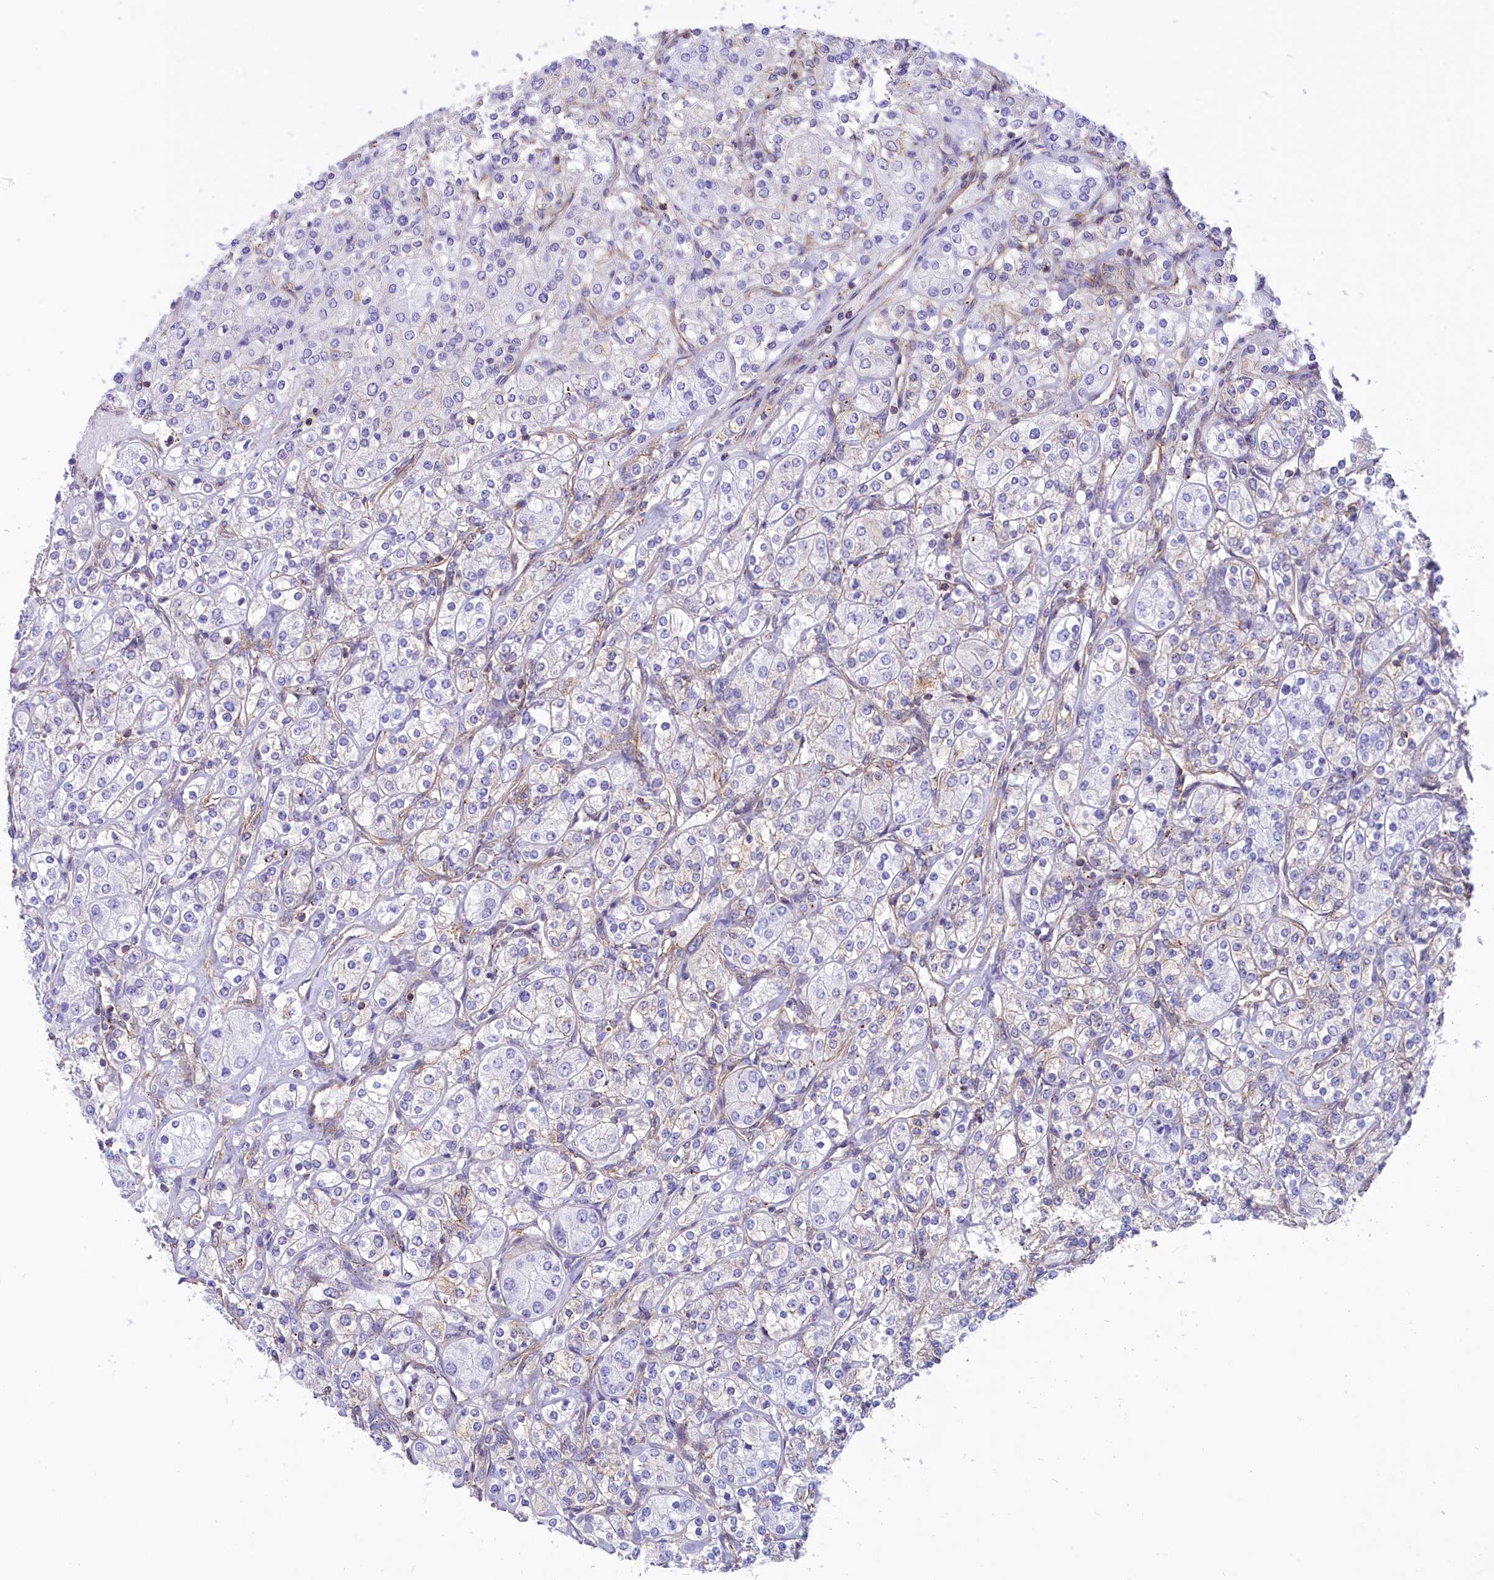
{"staining": {"intensity": "negative", "quantity": "none", "location": "none"}, "tissue": "renal cancer", "cell_type": "Tumor cells", "image_type": "cancer", "snomed": [{"axis": "morphology", "description": "Adenocarcinoma, NOS"}, {"axis": "topography", "description": "Kidney"}], "caption": "There is no significant staining in tumor cells of renal adenocarcinoma.", "gene": "SEPTIN9", "patient": {"sex": "male", "age": 77}}